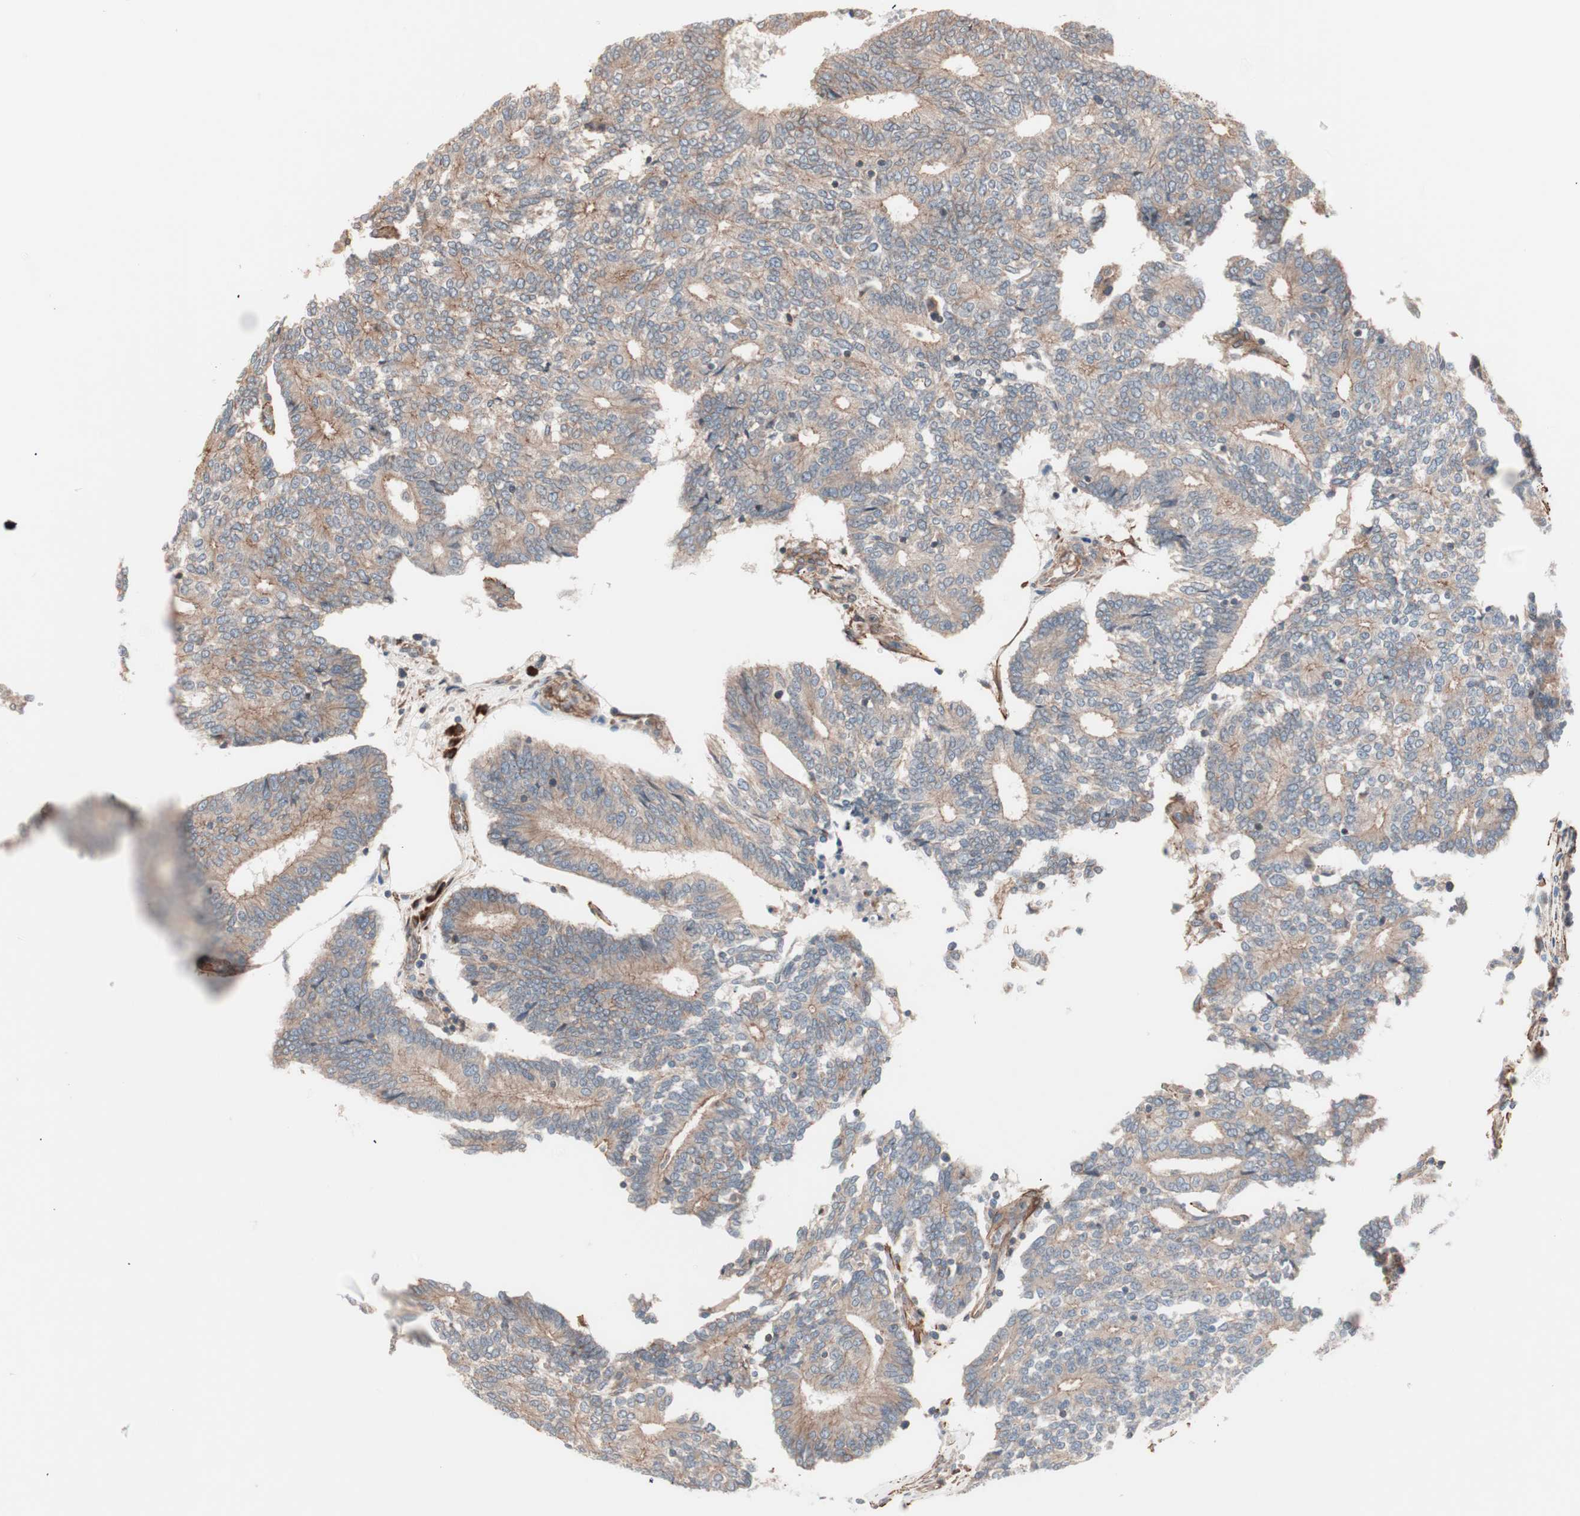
{"staining": {"intensity": "moderate", "quantity": ">75%", "location": "cytoplasmic/membranous"}, "tissue": "prostate cancer", "cell_type": "Tumor cells", "image_type": "cancer", "snomed": [{"axis": "morphology", "description": "Adenocarcinoma, High grade"}, {"axis": "topography", "description": "Prostate"}], "caption": "Prostate cancer tissue exhibits moderate cytoplasmic/membranous staining in approximately >75% of tumor cells", "gene": "ALG5", "patient": {"sex": "male", "age": 55}}